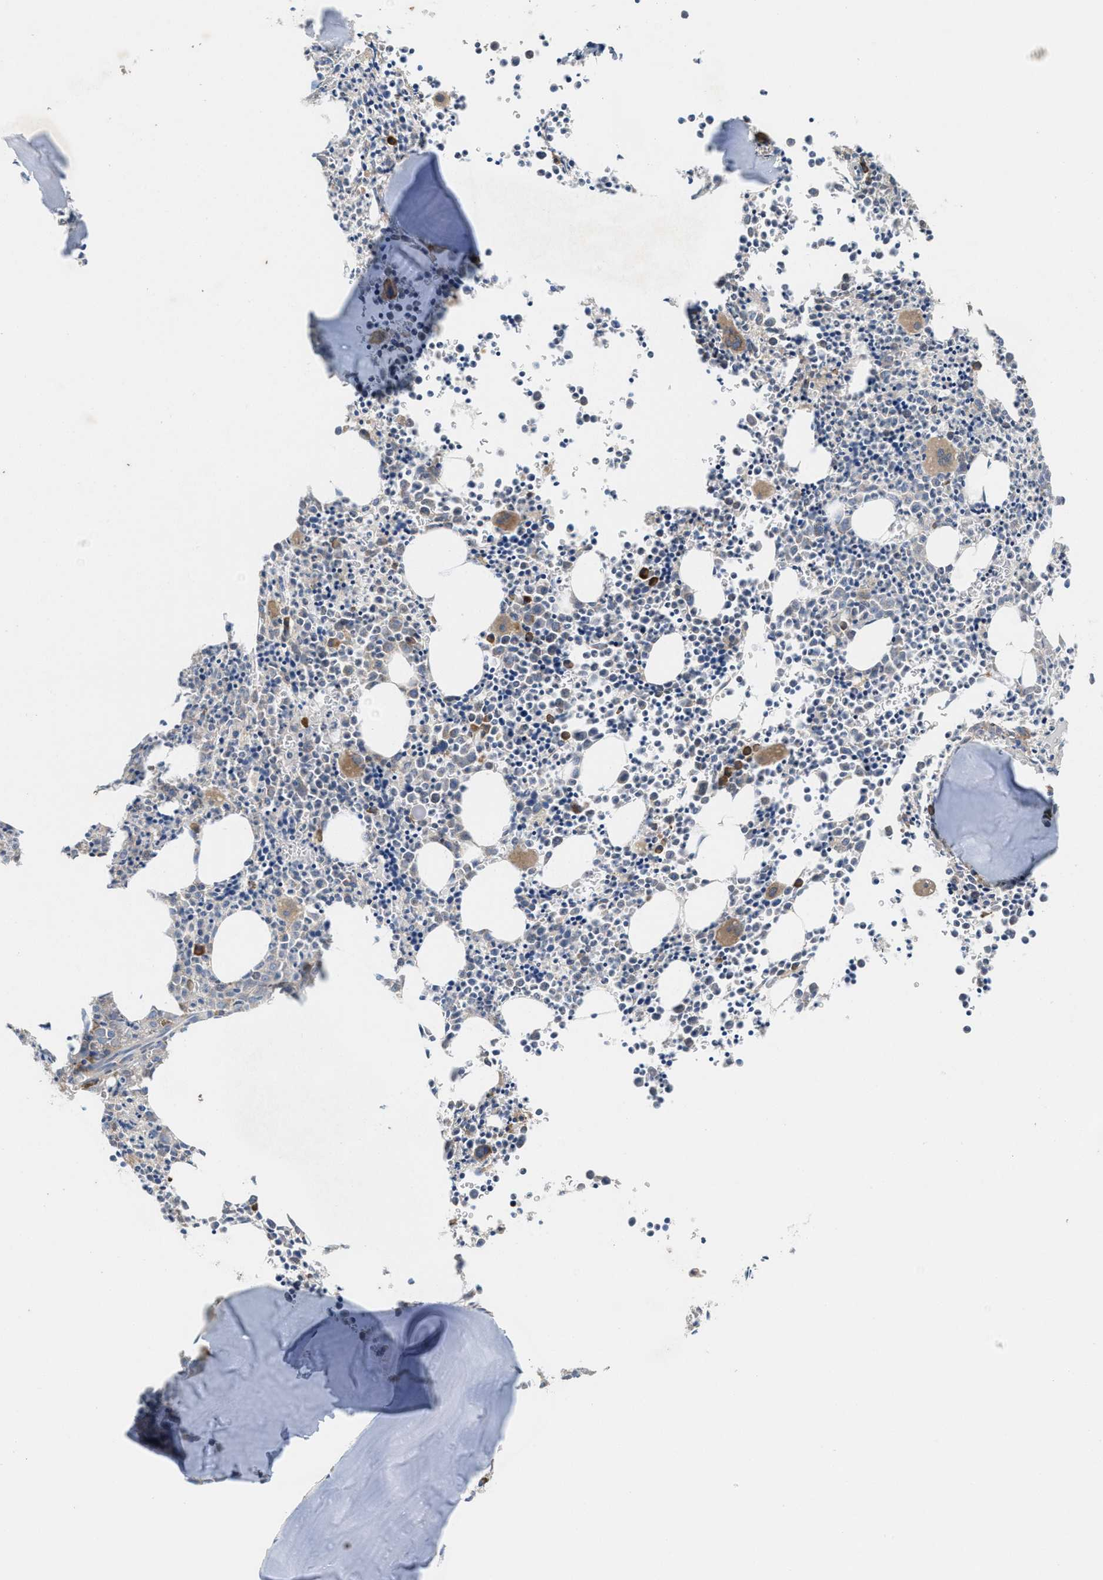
{"staining": {"intensity": "moderate", "quantity": "25%-75%", "location": "cytoplasmic/membranous"}, "tissue": "bone marrow", "cell_type": "Hematopoietic cells", "image_type": "normal", "snomed": [{"axis": "morphology", "description": "Normal tissue, NOS"}, {"axis": "morphology", "description": "Inflammation, NOS"}, {"axis": "topography", "description": "Bone marrow"}], "caption": "Hematopoietic cells exhibit medium levels of moderate cytoplasmic/membranous staining in about 25%-75% of cells in normal bone marrow.", "gene": "DYNC2I1", "patient": {"sex": "male", "age": 31}}